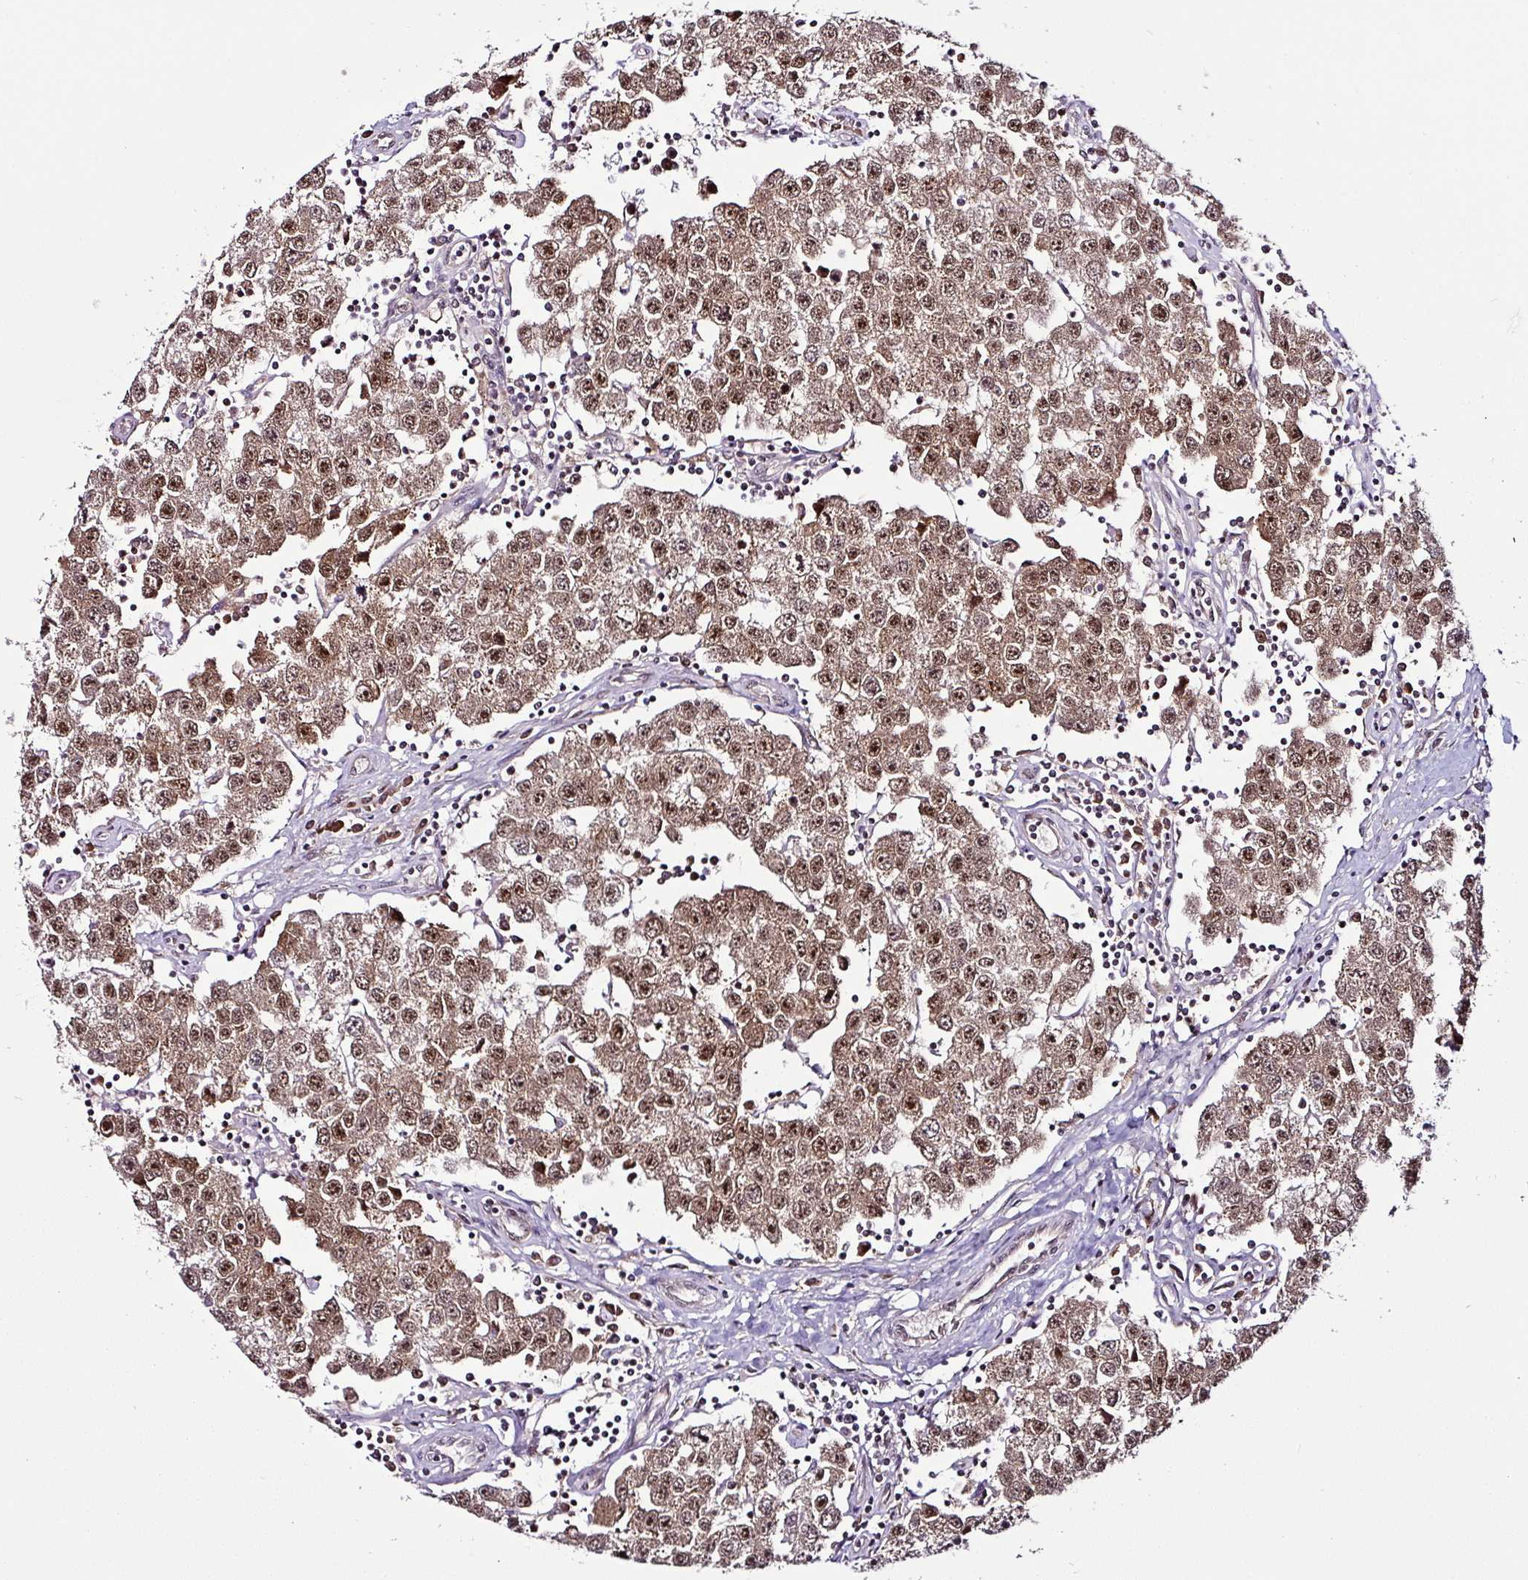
{"staining": {"intensity": "moderate", "quantity": ">75%", "location": "cytoplasmic/membranous,nuclear"}, "tissue": "testis cancer", "cell_type": "Tumor cells", "image_type": "cancer", "snomed": [{"axis": "morphology", "description": "Seminoma, NOS"}, {"axis": "topography", "description": "Testis"}], "caption": "An immunohistochemistry histopathology image of neoplastic tissue is shown. Protein staining in brown highlights moderate cytoplasmic/membranous and nuclear positivity in testis cancer (seminoma) within tumor cells. (Stains: DAB (3,3'-diaminobenzidine) in brown, nuclei in blue, Microscopy: brightfield microscopy at high magnification).", "gene": "KLF16", "patient": {"sex": "male", "age": 34}}